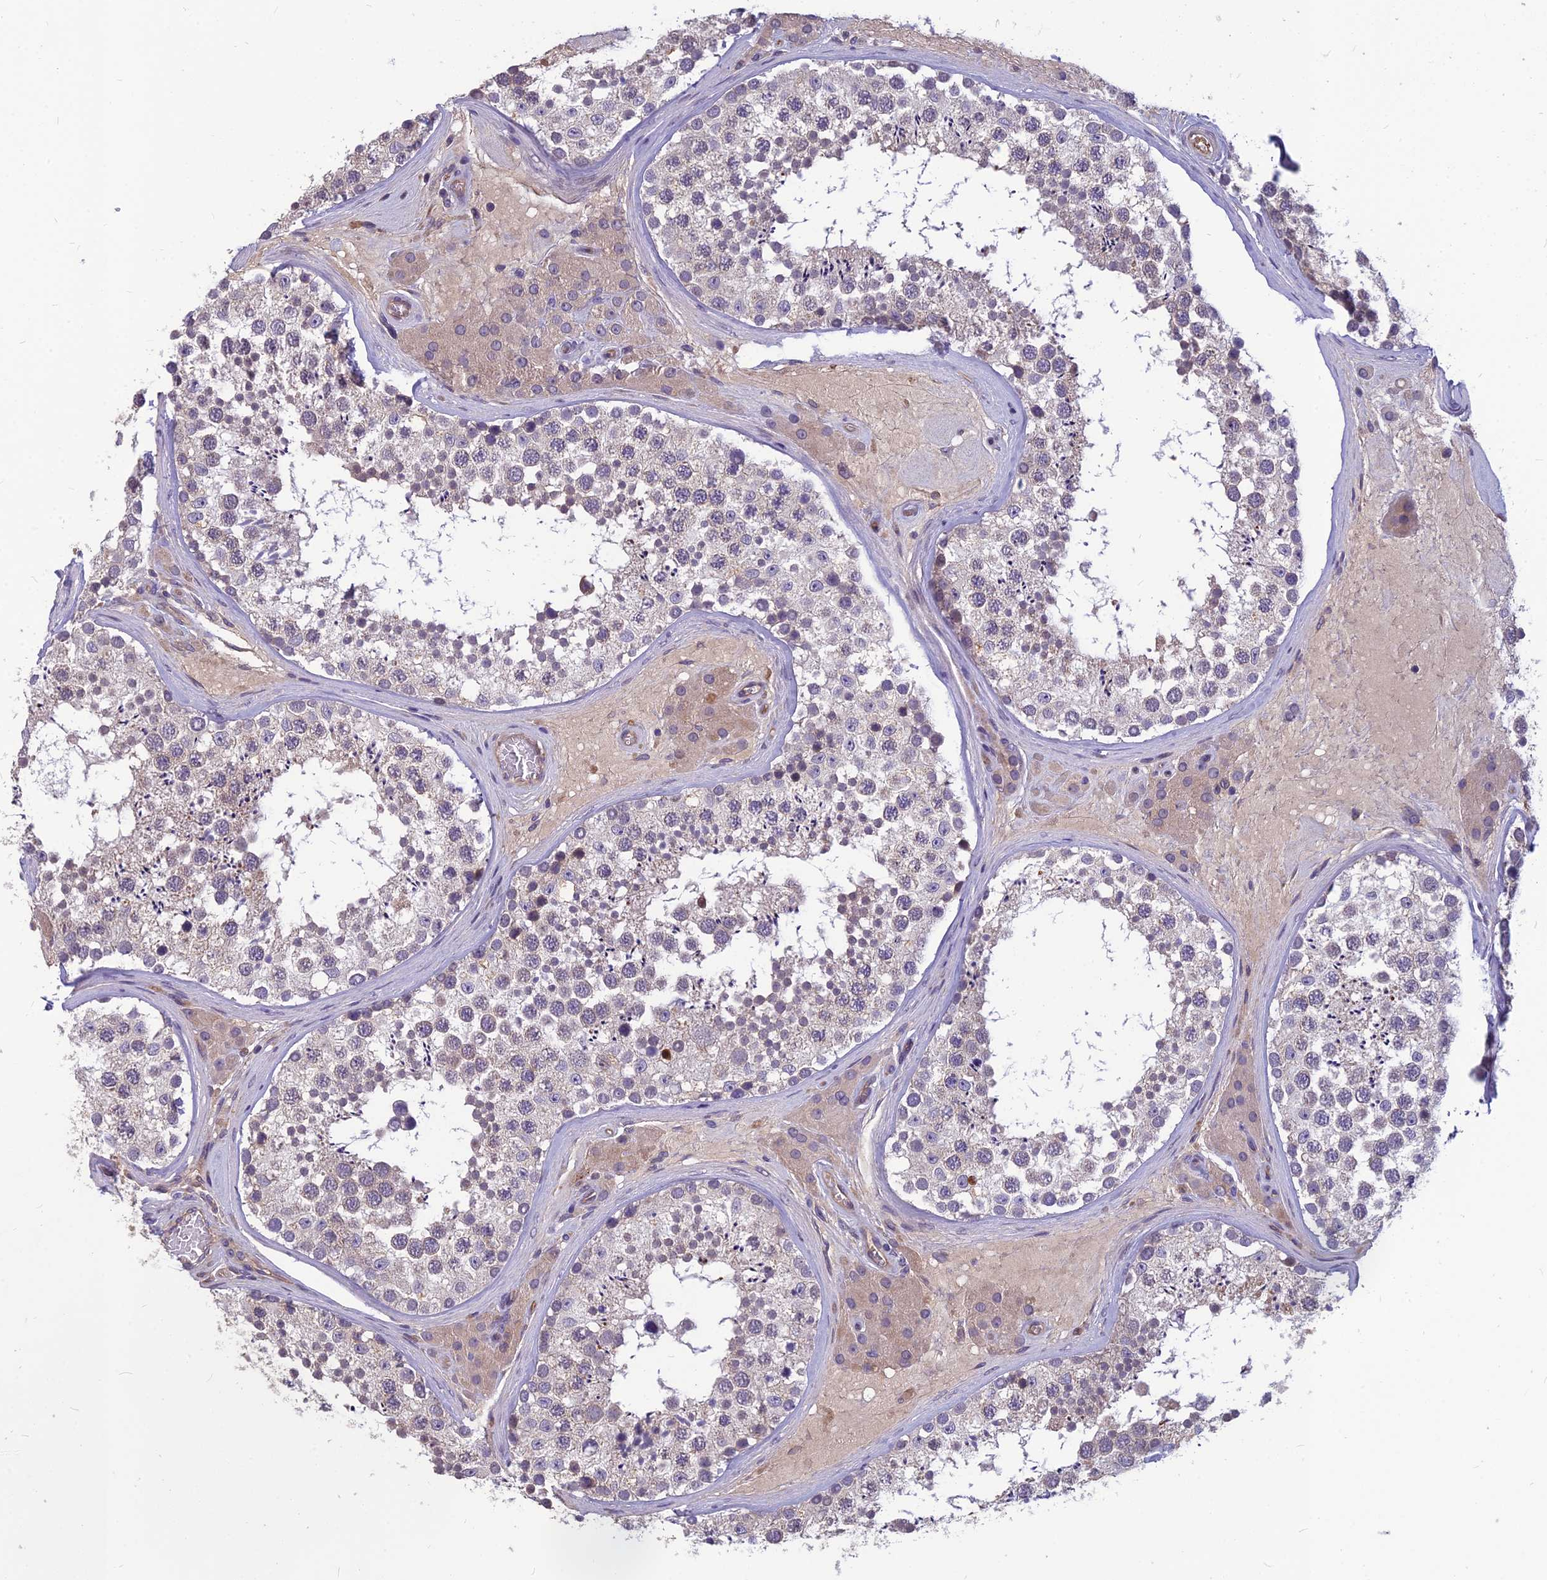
{"staining": {"intensity": "weak", "quantity": "25%-75%", "location": "cytoplasmic/membranous"}, "tissue": "testis", "cell_type": "Cells in seminiferous ducts", "image_type": "normal", "snomed": [{"axis": "morphology", "description": "Normal tissue, NOS"}, {"axis": "topography", "description": "Testis"}], "caption": "Approximately 25%-75% of cells in seminiferous ducts in unremarkable testis demonstrate weak cytoplasmic/membranous protein expression as visualized by brown immunohistochemical staining.", "gene": "TSPAN15", "patient": {"sex": "male", "age": 46}}